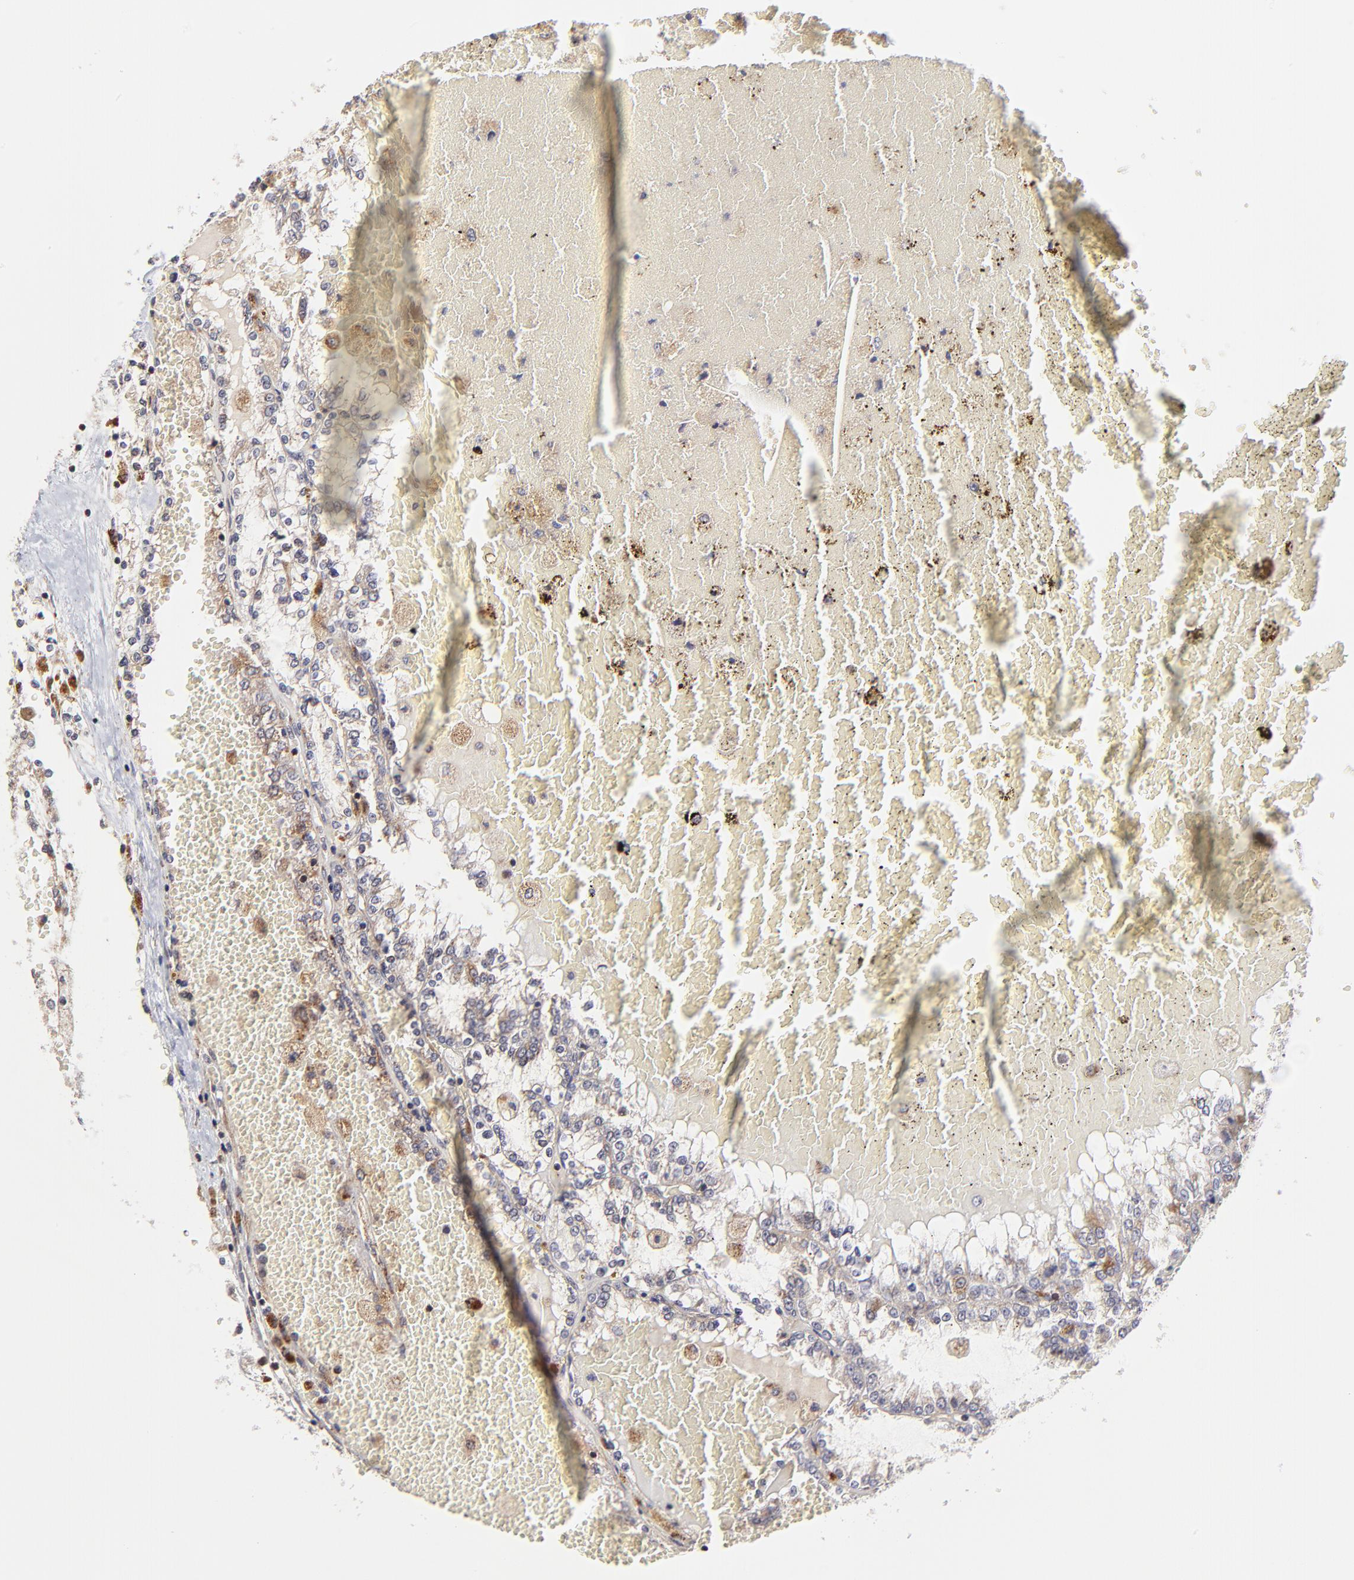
{"staining": {"intensity": "weak", "quantity": "25%-75%", "location": "cytoplasmic/membranous"}, "tissue": "renal cancer", "cell_type": "Tumor cells", "image_type": "cancer", "snomed": [{"axis": "morphology", "description": "Adenocarcinoma, NOS"}, {"axis": "topography", "description": "Kidney"}], "caption": "Human renal cancer (adenocarcinoma) stained with a brown dye displays weak cytoplasmic/membranous positive expression in about 25%-75% of tumor cells.", "gene": "MAP2K7", "patient": {"sex": "female", "age": 56}}